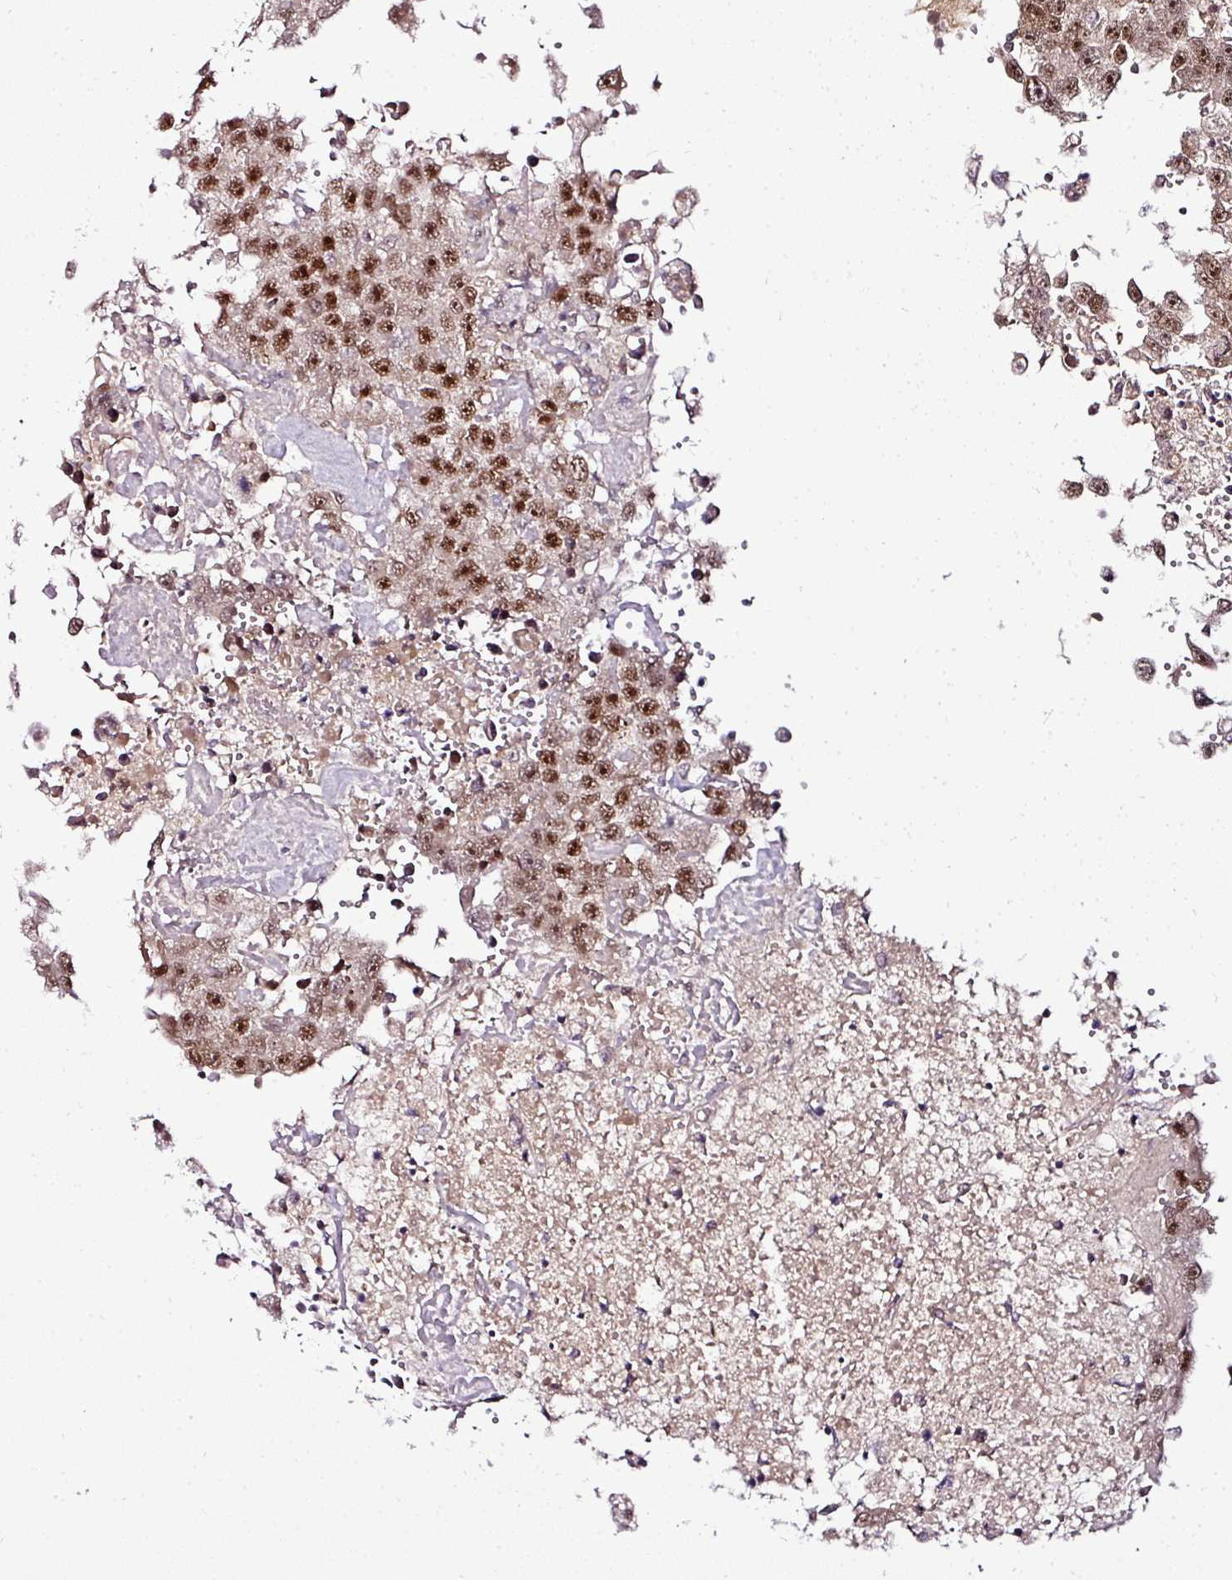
{"staining": {"intensity": "moderate", "quantity": ">75%", "location": "nuclear"}, "tissue": "testis cancer", "cell_type": "Tumor cells", "image_type": "cancer", "snomed": [{"axis": "morphology", "description": "Carcinoma, Embryonal, NOS"}, {"axis": "topography", "description": "Testis"}], "caption": "The immunohistochemical stain highlights moderate nuclear expression in tumor cells of testis embryonal carcinoma tissue.", "gene": "KLF16", "patient": {"sex": "male", "age": 83}}